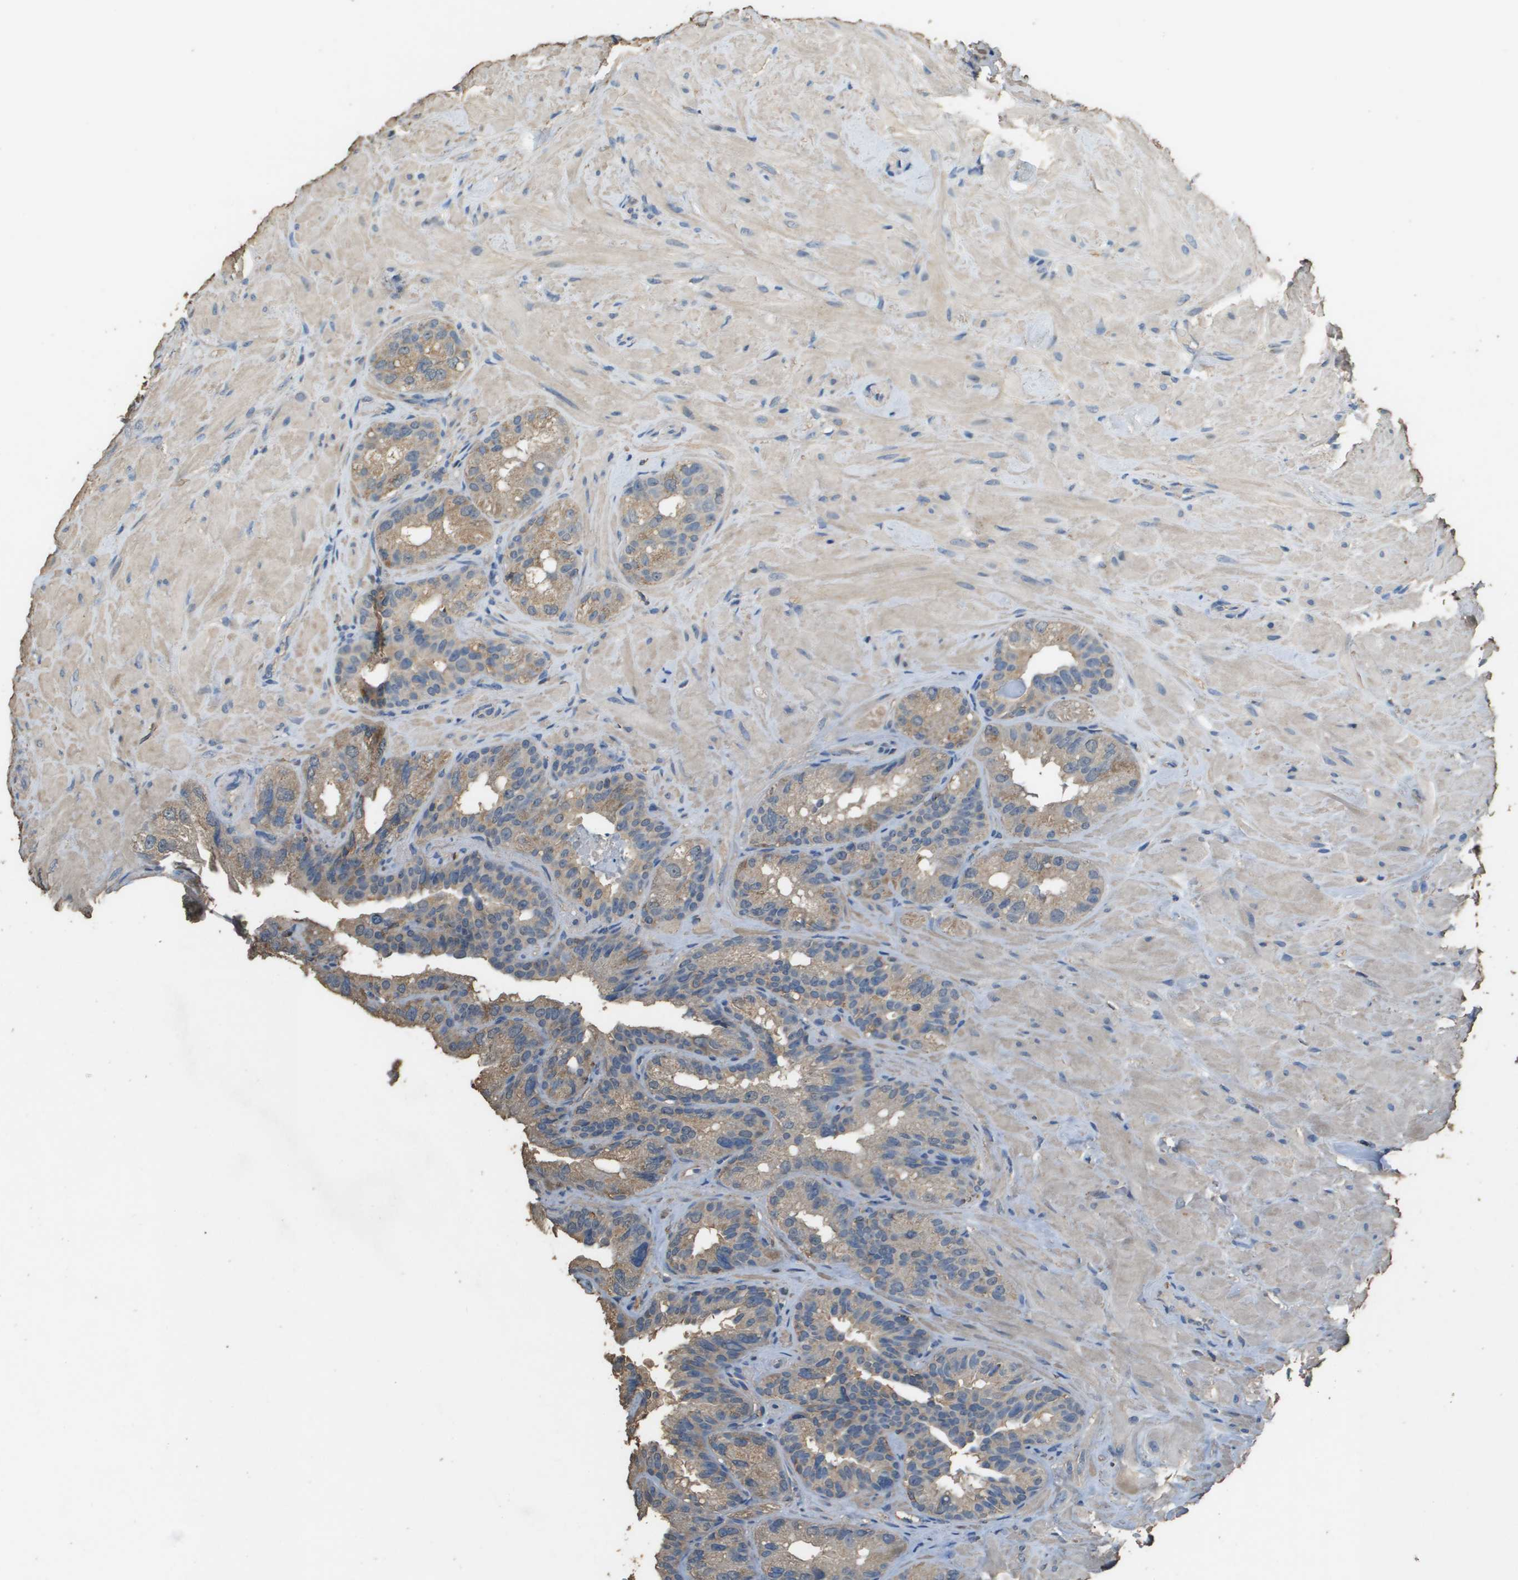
{"staining": {"intensity": "weak", "quantity": ">75%", "location": "cytoplasmic/membranous"}, "tissue": "seminal vesicle", "cell_type": "Glandular cells", "image_type": "normal", "snomed": [{"axis": "morphology", "description": "Normal tissue, NOS"}, {"axis": "topography", "description": "Seminal veicle"}], "caption": "This image exhibits IHC staining of unremarkable human seminal vesicle, with low weak cytoplasmic/membranous positivity in about >75% of glandular cells.", "gene": "MS4A7", "patient": {"sex": "male", "age": 68}}